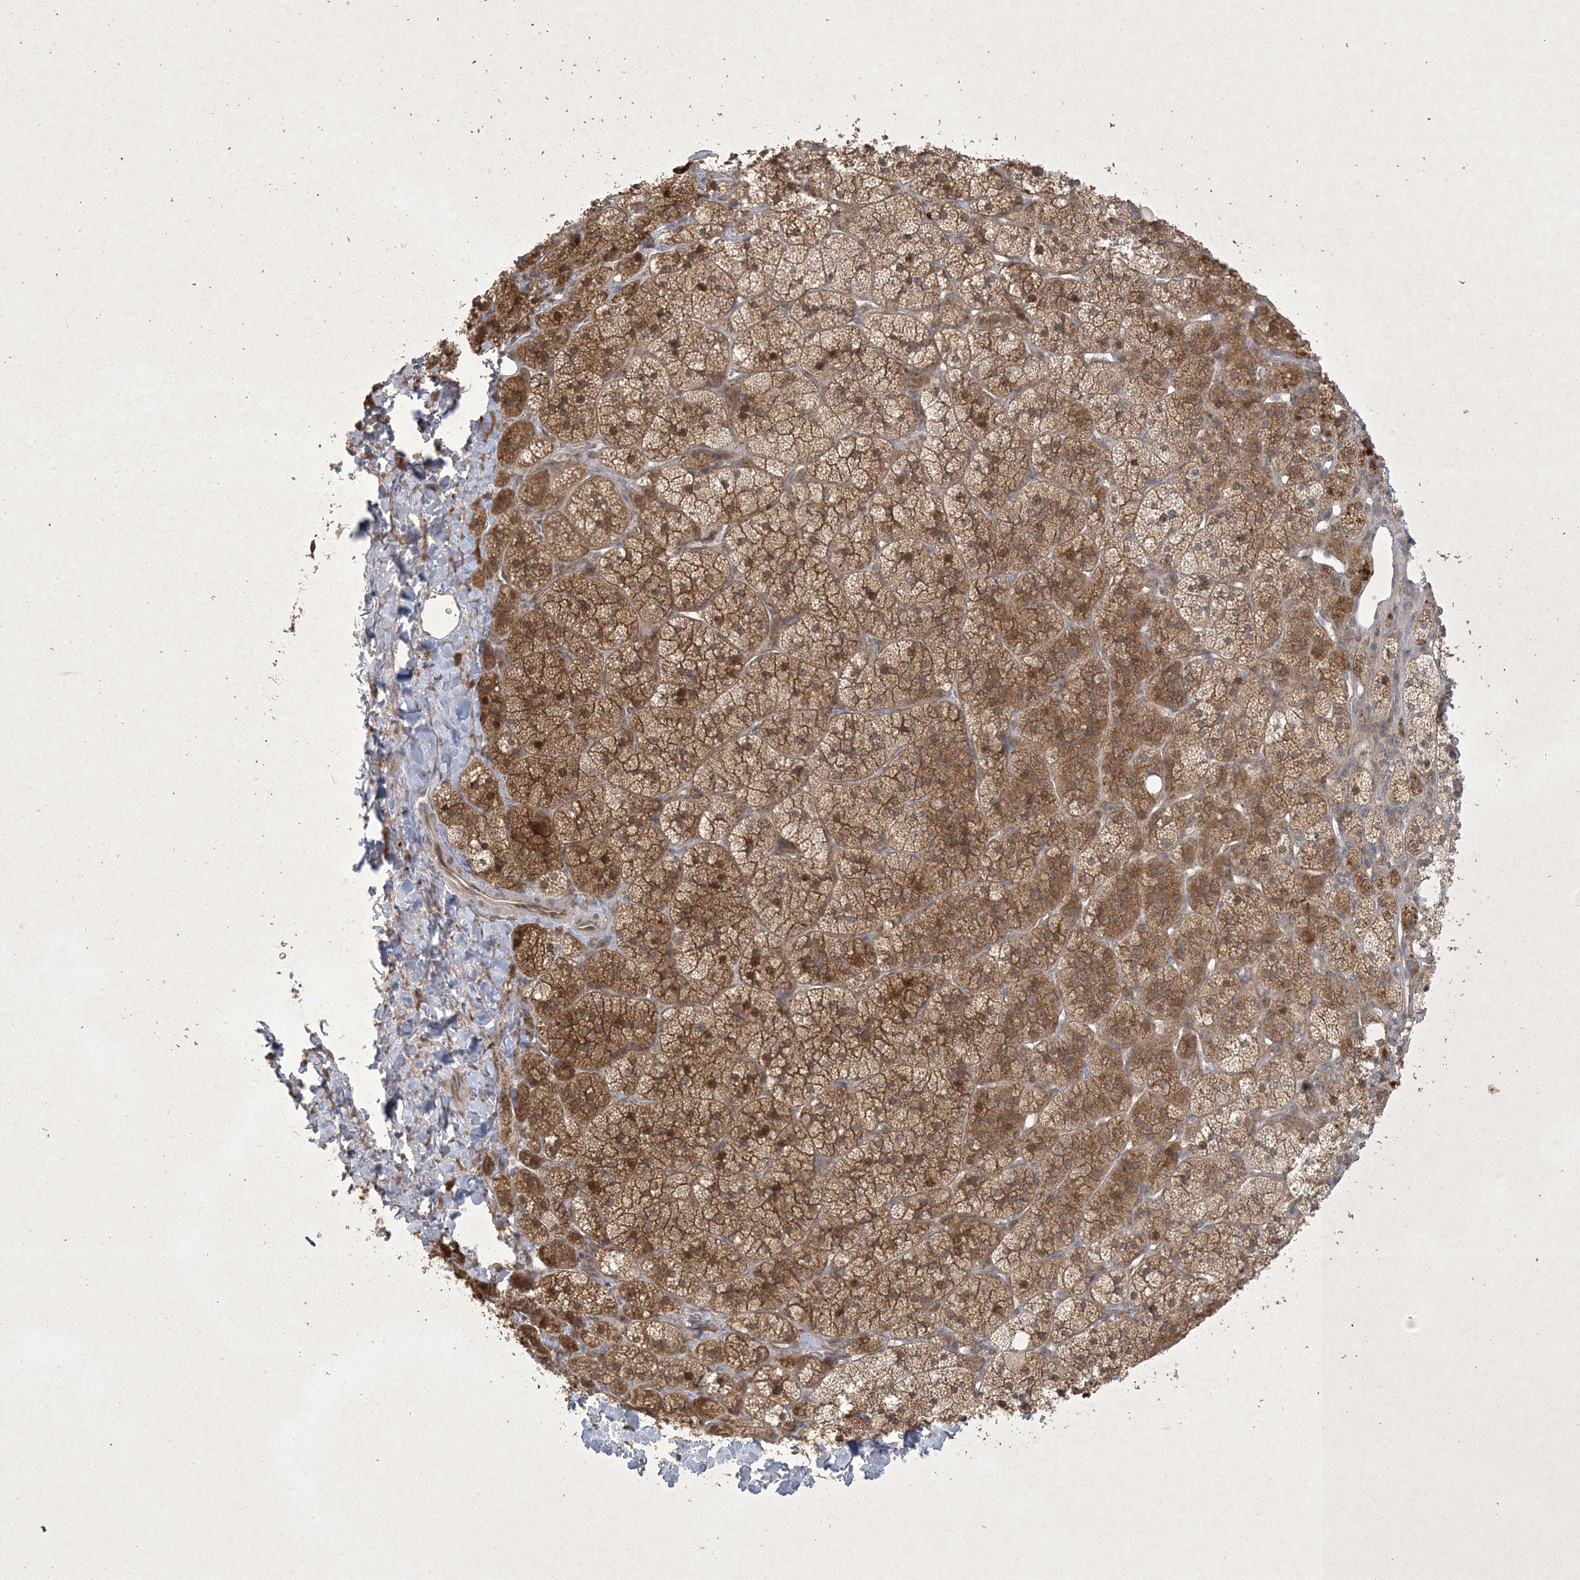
{"staining": {"intensity": "strong", "quantity": "25%-75%", "location": "cytoplasmic/membranous,nuclear"}, "tissue": "adrenal gland", "cell_type": "Glandular cells", "image_type": "normal", "snomed": [{"axis": "morphology", "description": "Normal tissue, NOS"}, {"axis": "topography", "description": "Adrenal gland"}], "caption": "Immunohistochemical staining of benign adrenal gland demonstrates 25%-75% levels of strong cytoplasmic/membranous,nuclear protein staining in approximately 25%-75% of glandular cells. (DAB (3,3'-diaminobenzidine) IHC with brightfield microscopy, high magnification).", "gene": "NRBP2", "patient": {"sex": "male", "age": 61}}